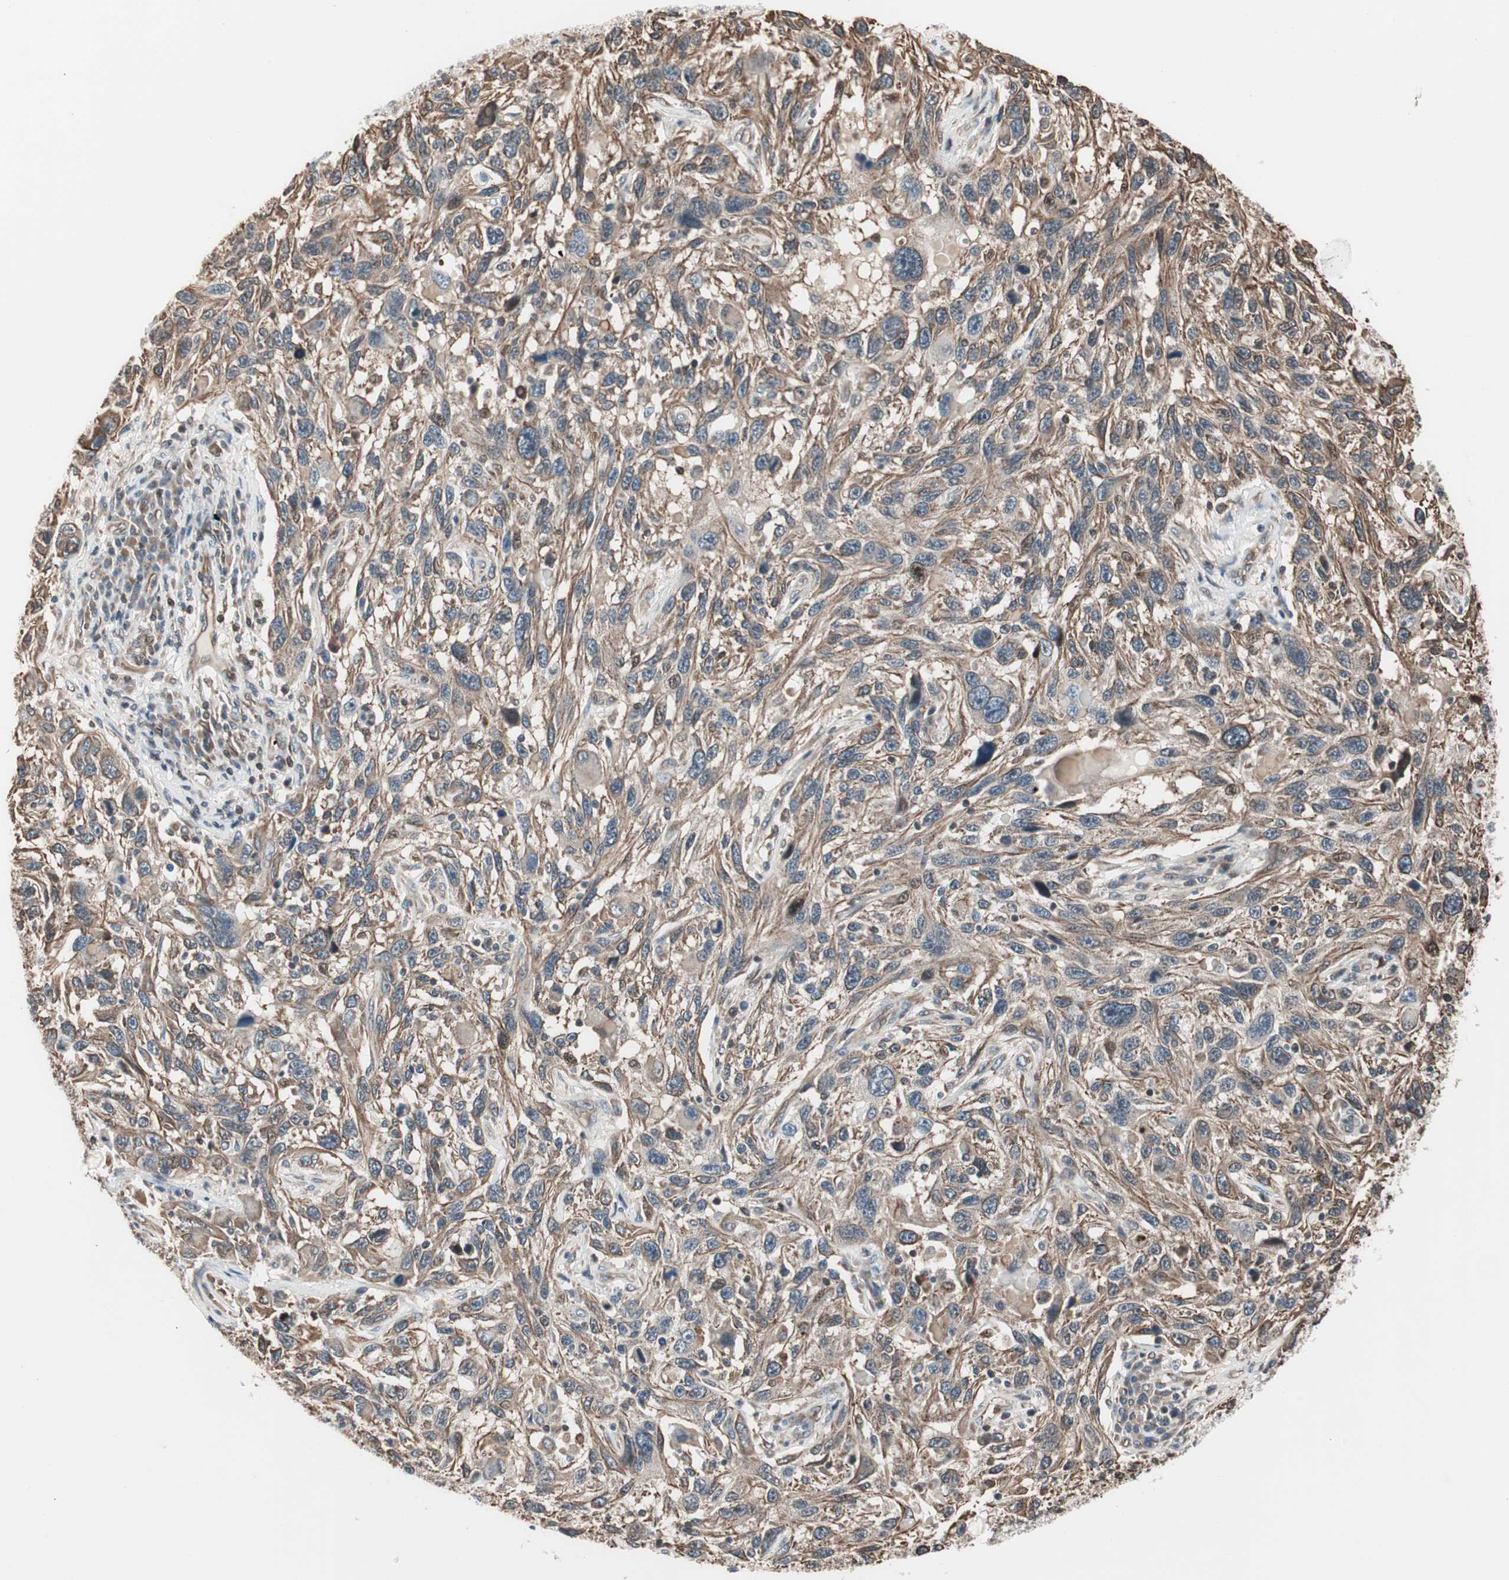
{"staining": {"intensity": "weak", "quantity": ">75%", "location": "cytoplasmic/membranous"}, "tissue": "melanoma", "cell_type": "Tumor cells", "image_type": "cancer", "snomed": [{"axis": "morphology", "description": "Malignant melanoma, NOS"}, {"axis": "topography", "description": "Skin"}], "caption": "IHC micrograph of neoplastic tissue: melanoma stained using immunohistochemistry (IHC) exhibits low levels of weak protein expression localized specifically in the cytoplasmic/membranous of tumor cells, appearing as a cytoplasmic/membranous brown color.", "gene": "MAD2L2", "patient": {"sex": "male", "age": 53}}